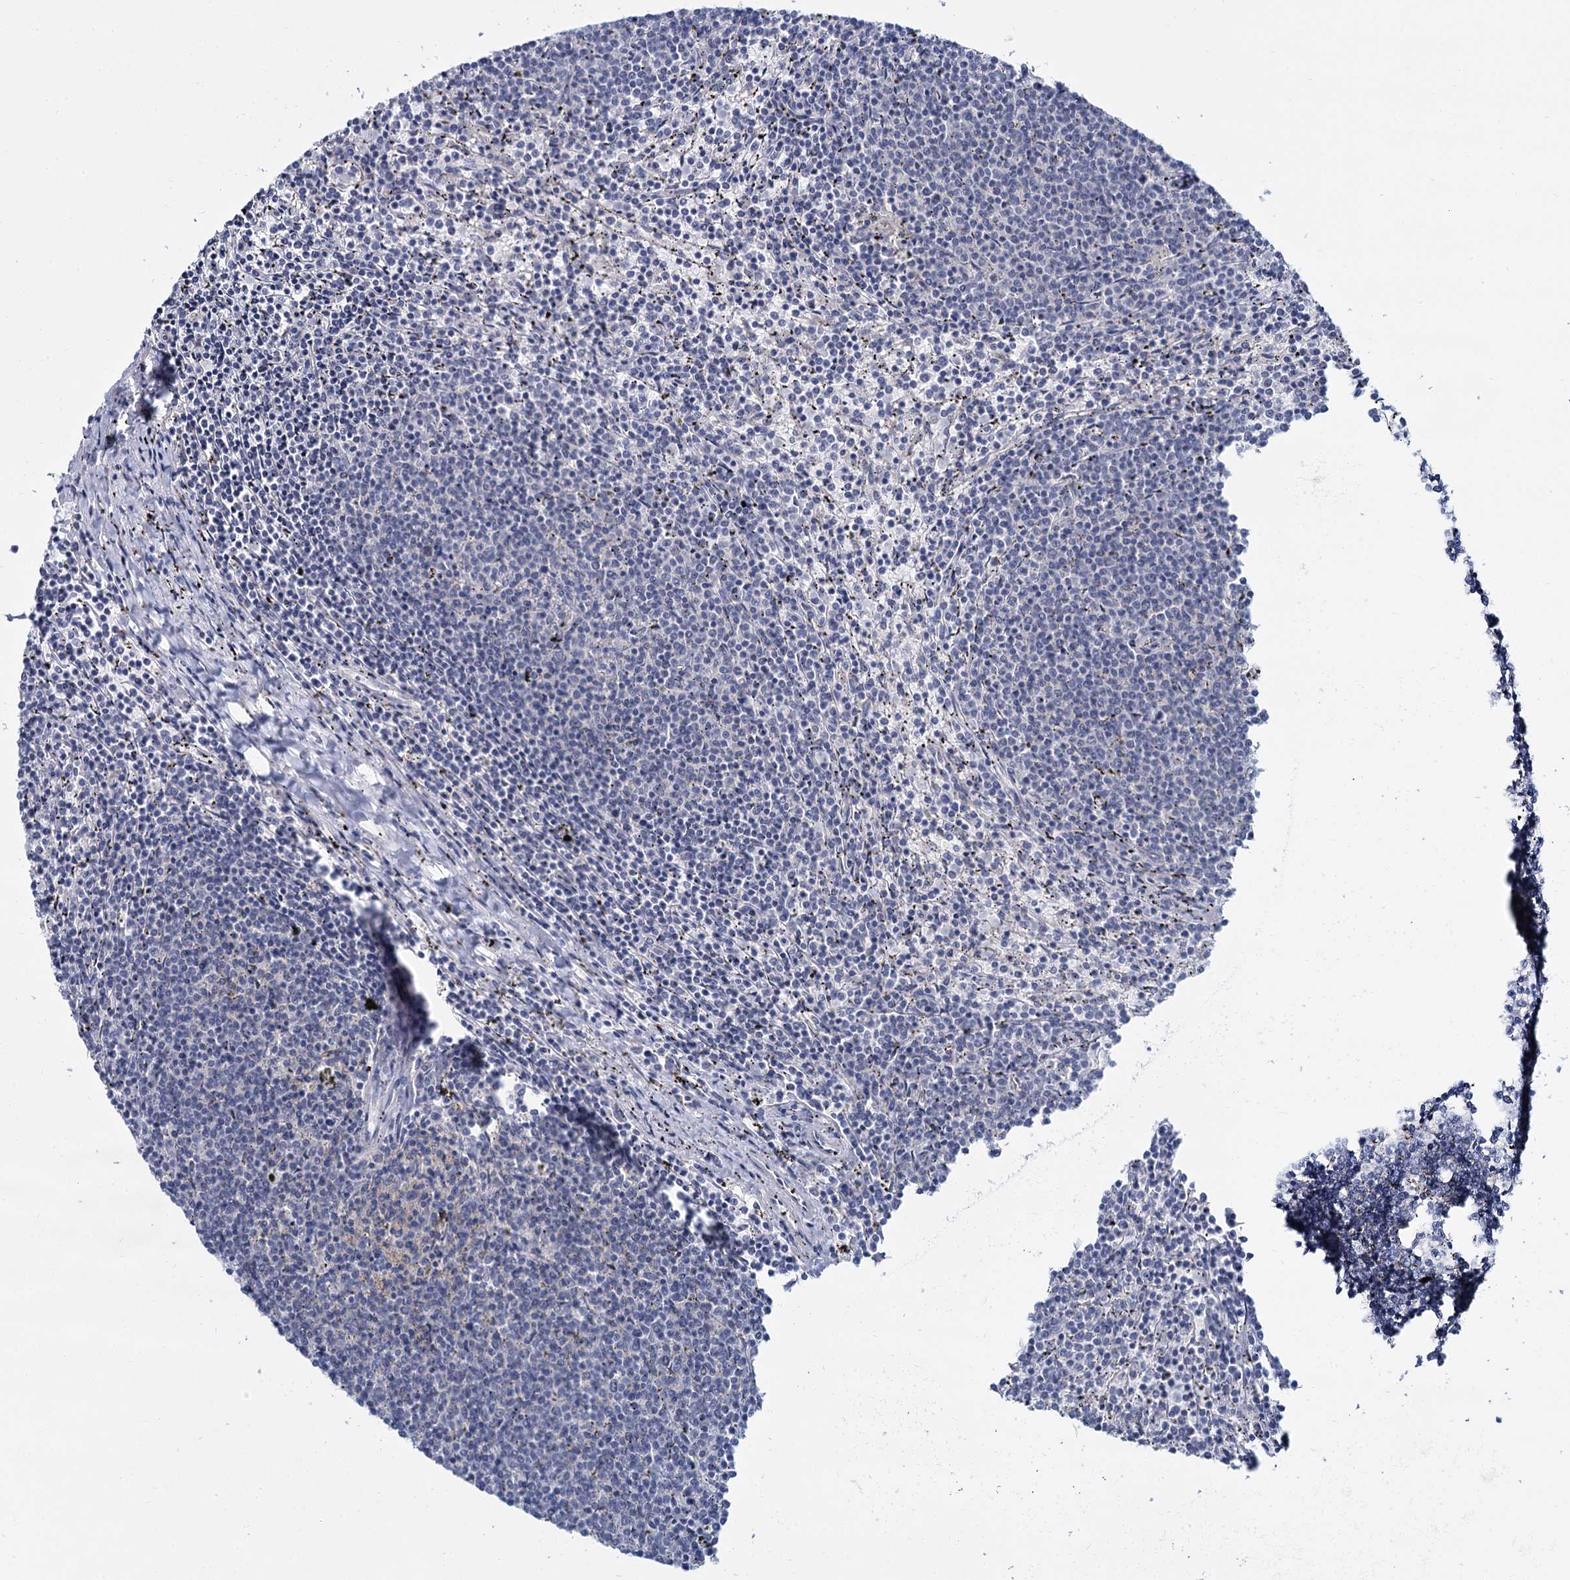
{"staining": {"intensity": "negative", "quantity": "none", "location": "none"}, "tissue": "lymphoma", "cell_type": "Tumor cells", "image_type": "cancer", "snomed": [{"axis": "morphology", "description": "Malignant lymphoma, non-Hodgkin's type, Low grade"}, {"axis": "topography", "description": "Spleen"}], "caption": "Immunohistochemistry of lymphoma demonstrates no expression in tumor cells.", "gene": "ACRBP", "patient": {"sex": "female", "age": 50}}